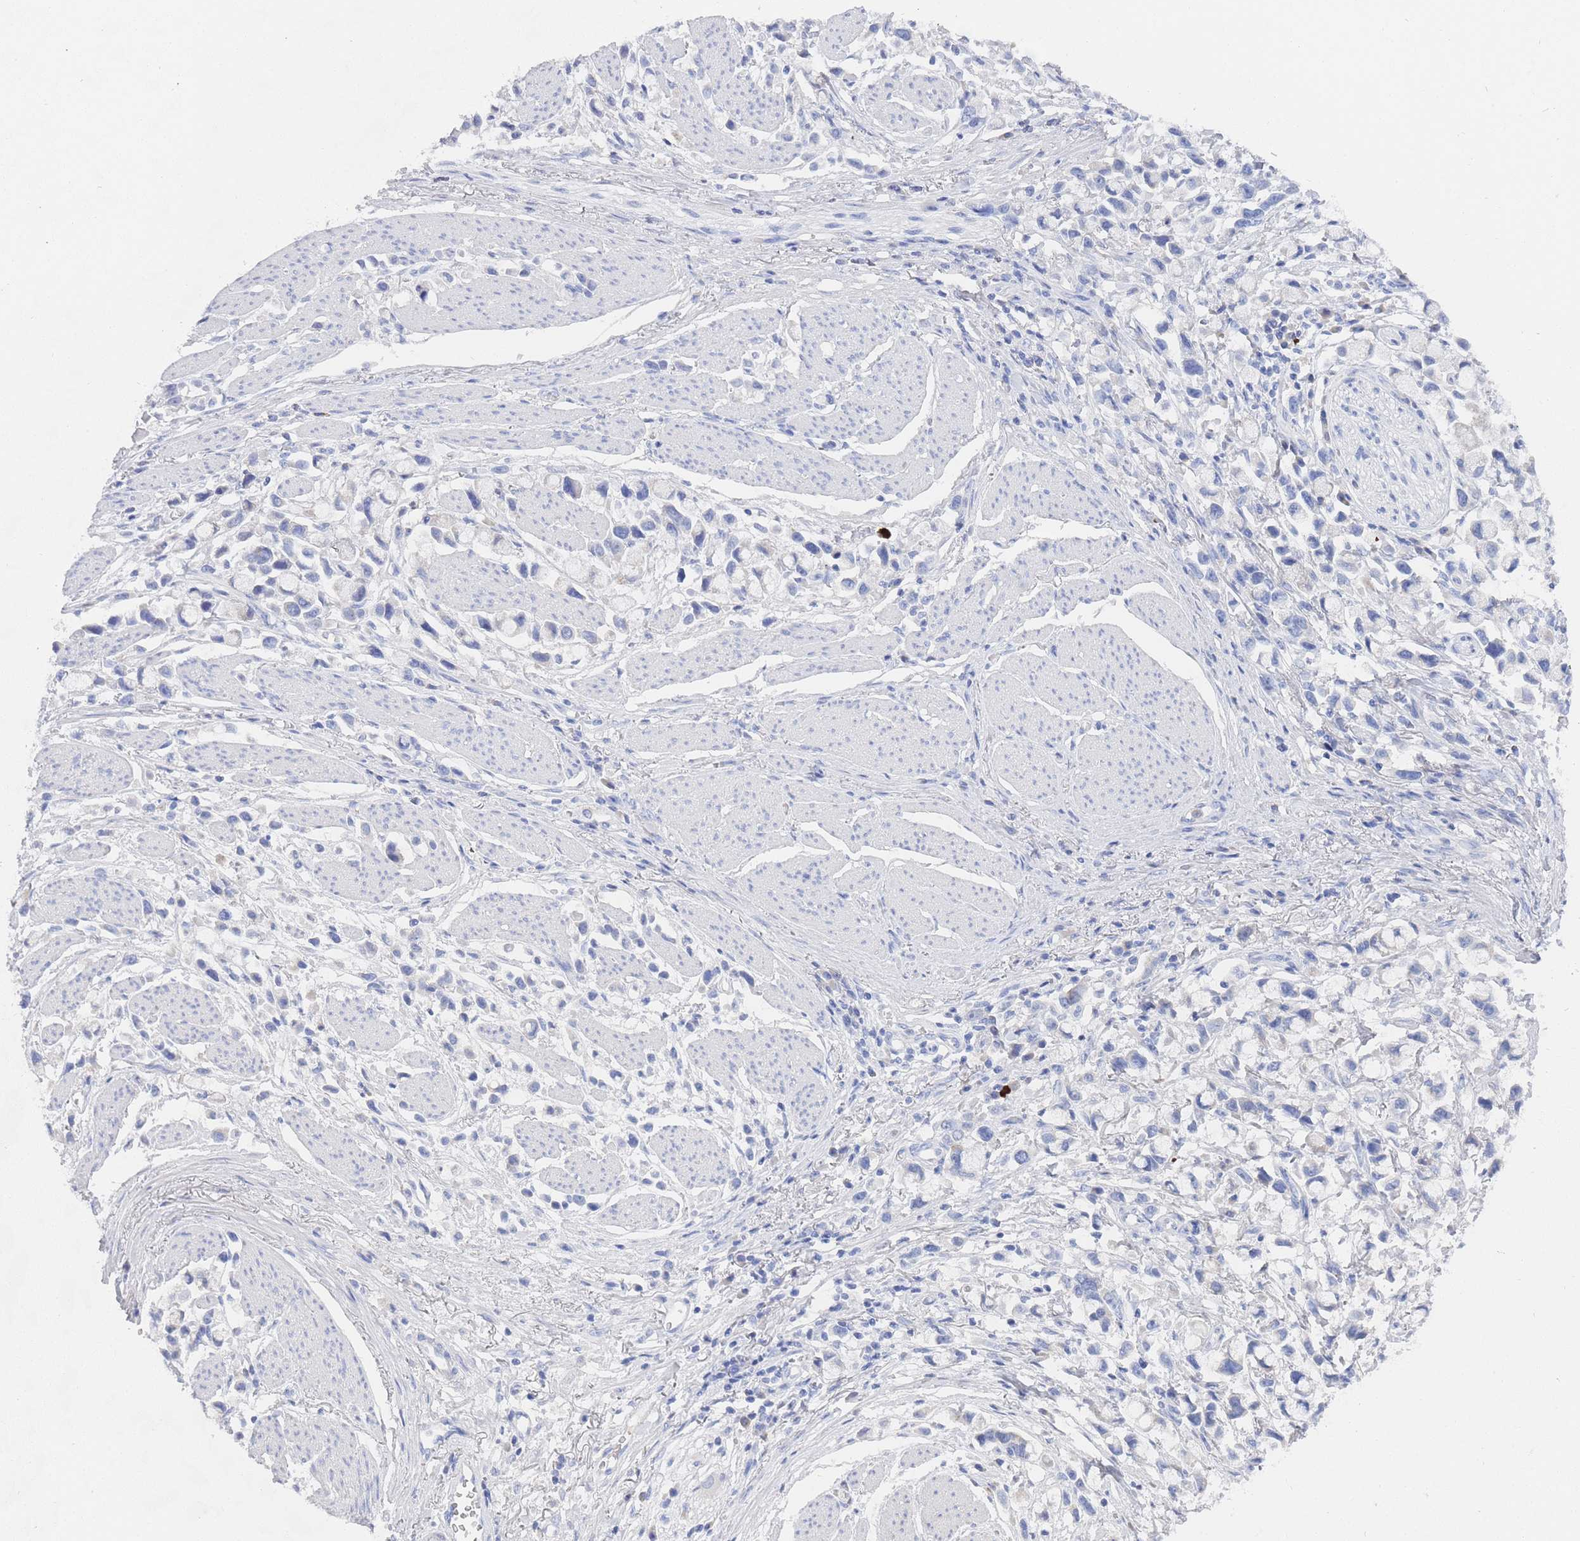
{"staining": {"intensity": "negative", "quantity": "none", "location": "none"}, "tissue": "stomach cancer", "cell_type": "Tumor cells", "image_type": "cancer", "snomed": [{"axis": "morphology", "description": "Adenocarcinoma, NOS"}, {"axis": "topography", "description": "Stomach"}], "caption": "This is a photomicrograph of immunohistochemistry (IHC) staining of adenocarcinoma (stomach), which shows no staining in tumor cells.", "gene": "SLC25A35", "patient": {"sex": "female", "age": 81}}